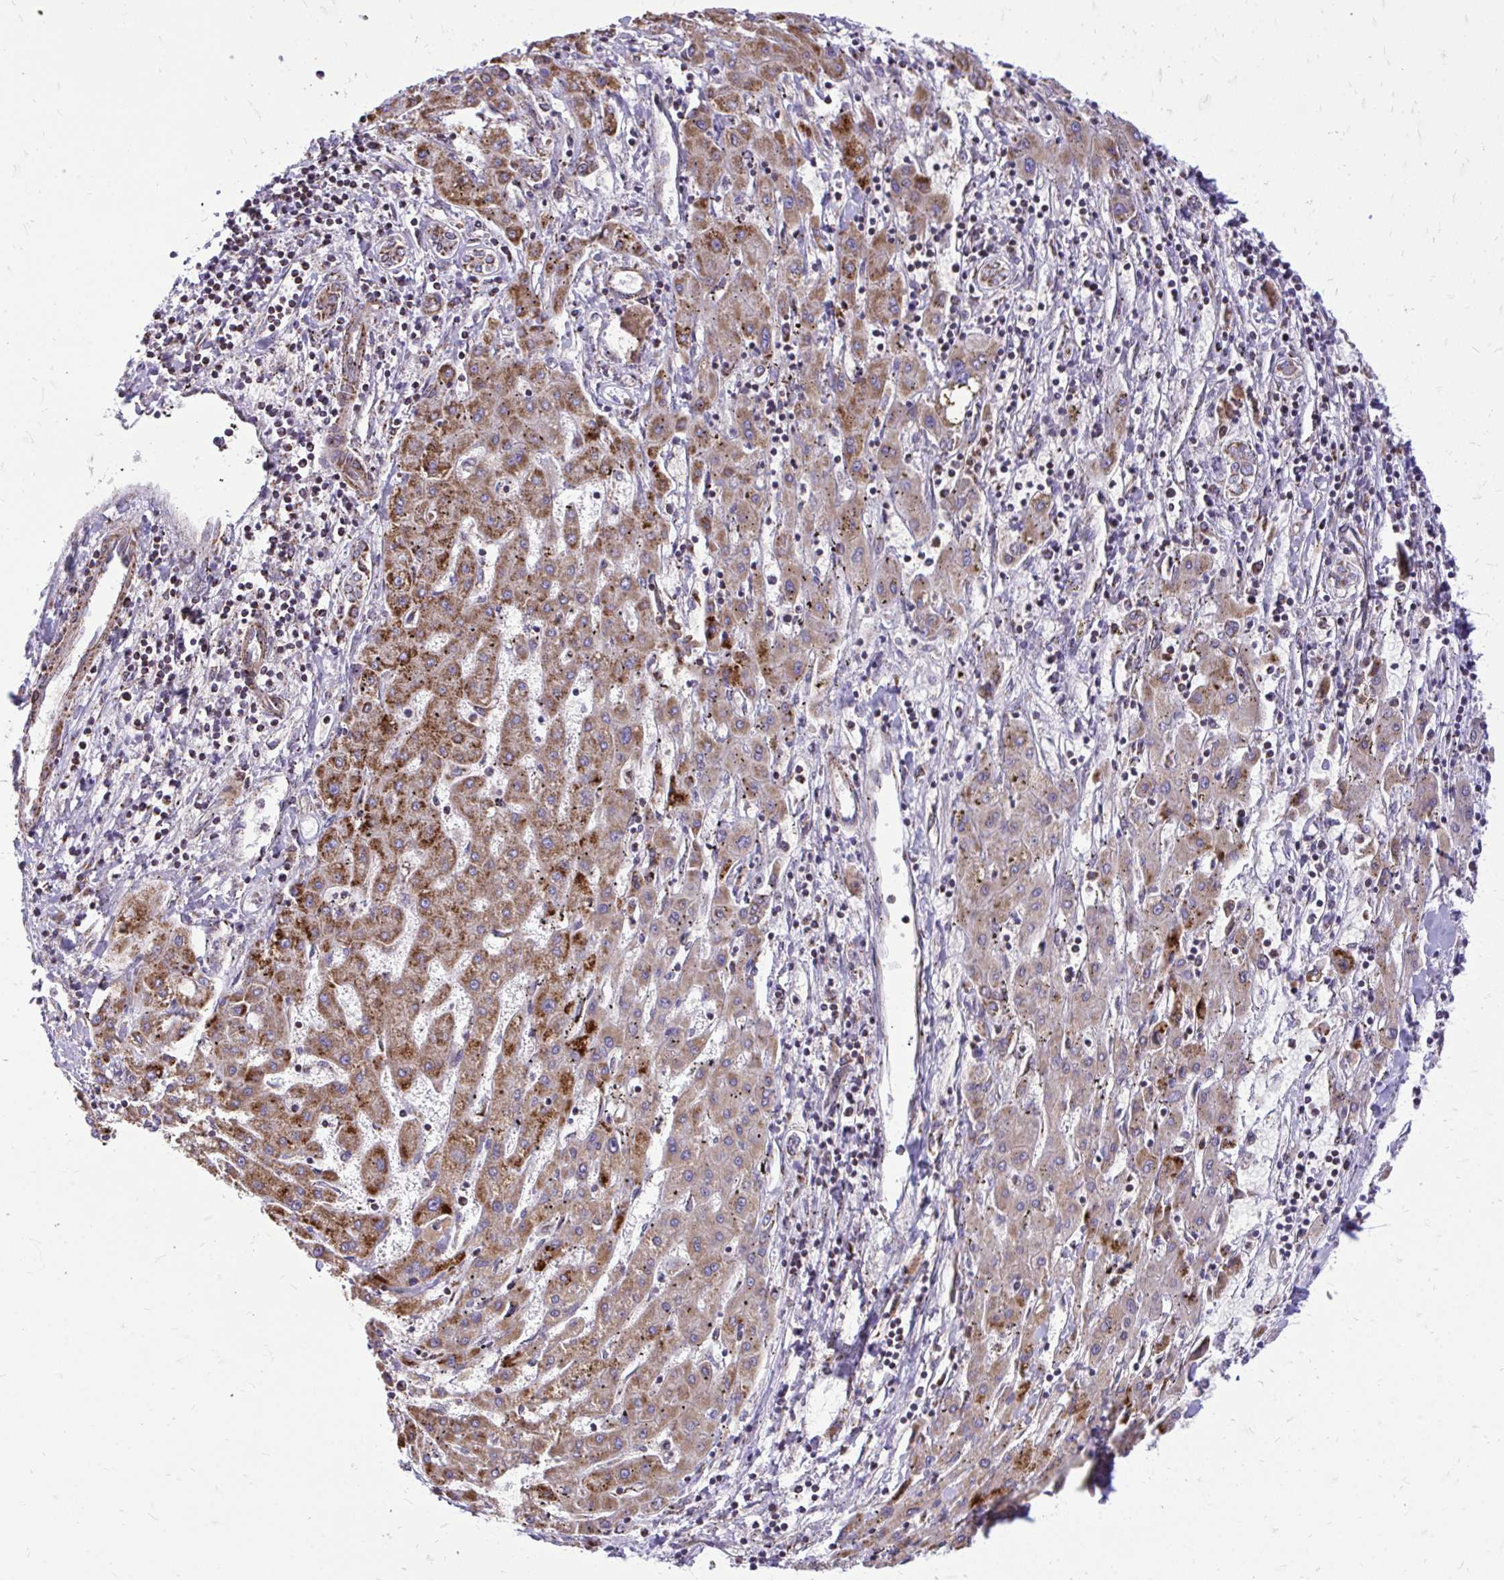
{"staining": {"intensity": "moderate", "quantity": ">75%", "location": "cytoplasmic/membranous"}, "tissue": "liver cancer", "cell_type": "Tumor cells", "image_type": "cancer", "snomed": [{"axis": "morphology", "description": "Carcinoma, Hepatocellular, NOS"}, {"axis": "topography", "description": "Liver"}], "caption": "A photomicrograph showing moderate cytoplasmic/membranous positivity in about >75% of tumor cells in liver hepatocellular carcinoma, as visualized by brown immunohistochemical staining.", "gene": "UBE2C", "patient": {"sex": "male", "age": 72}}